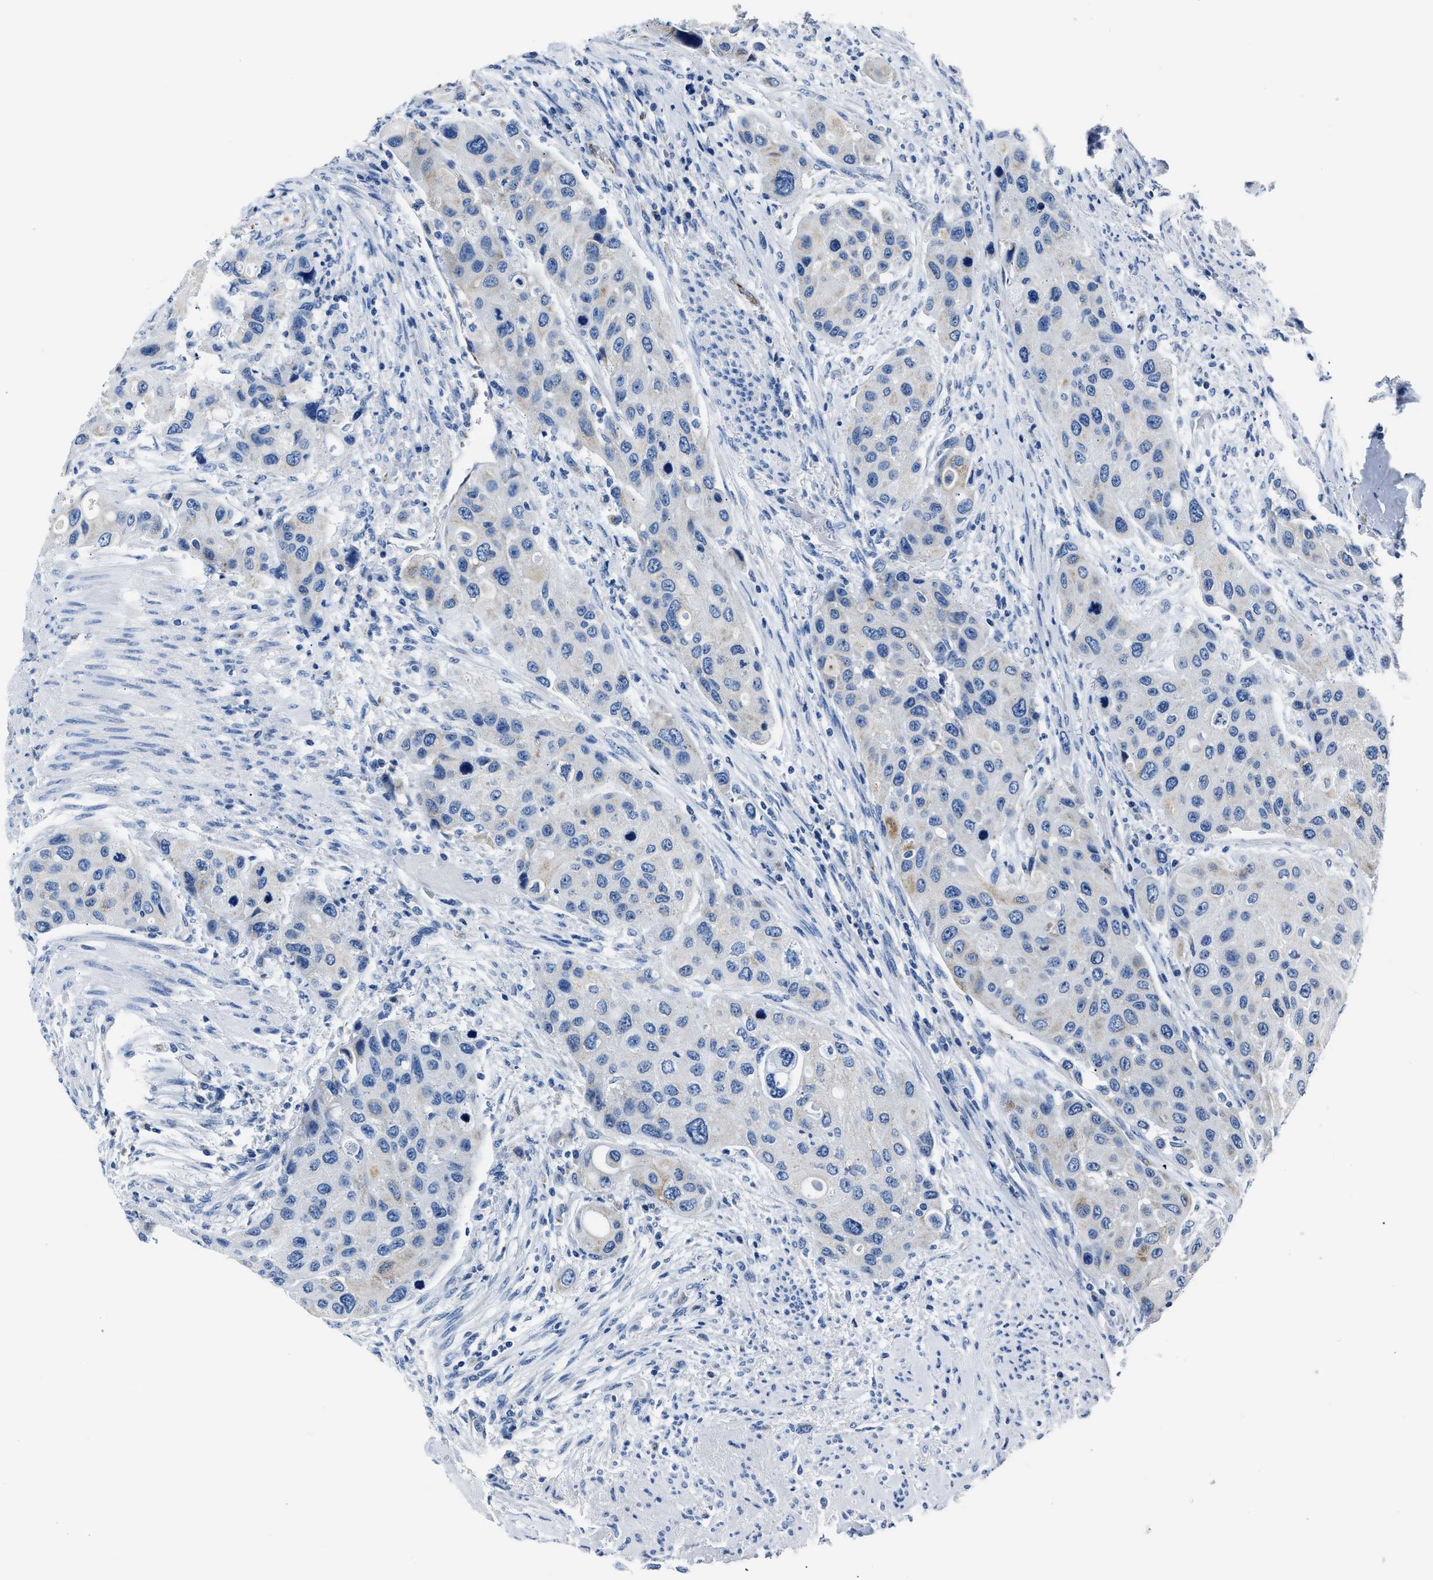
{"staining": {"intensity": "negative", "quantity": "none", "location": "none"}, "tissue": "urothelial cancer", "cell_type": "Tumor cells", "image_type": "cancer", "snomed": [{"axis": "morphology", "description": "Urothelial carcinoma, High grade"}, {"axis": "topography", "description": "Urinary bladder"}], "caption": "Immunohistochemistry photomicrograph of neoplastic tissue: urothelial cancer stained with DAB displays no significant protein positivity in tumor cells.", "gene": "AMACR", "patient": {"sex": "female", "age": 56}}